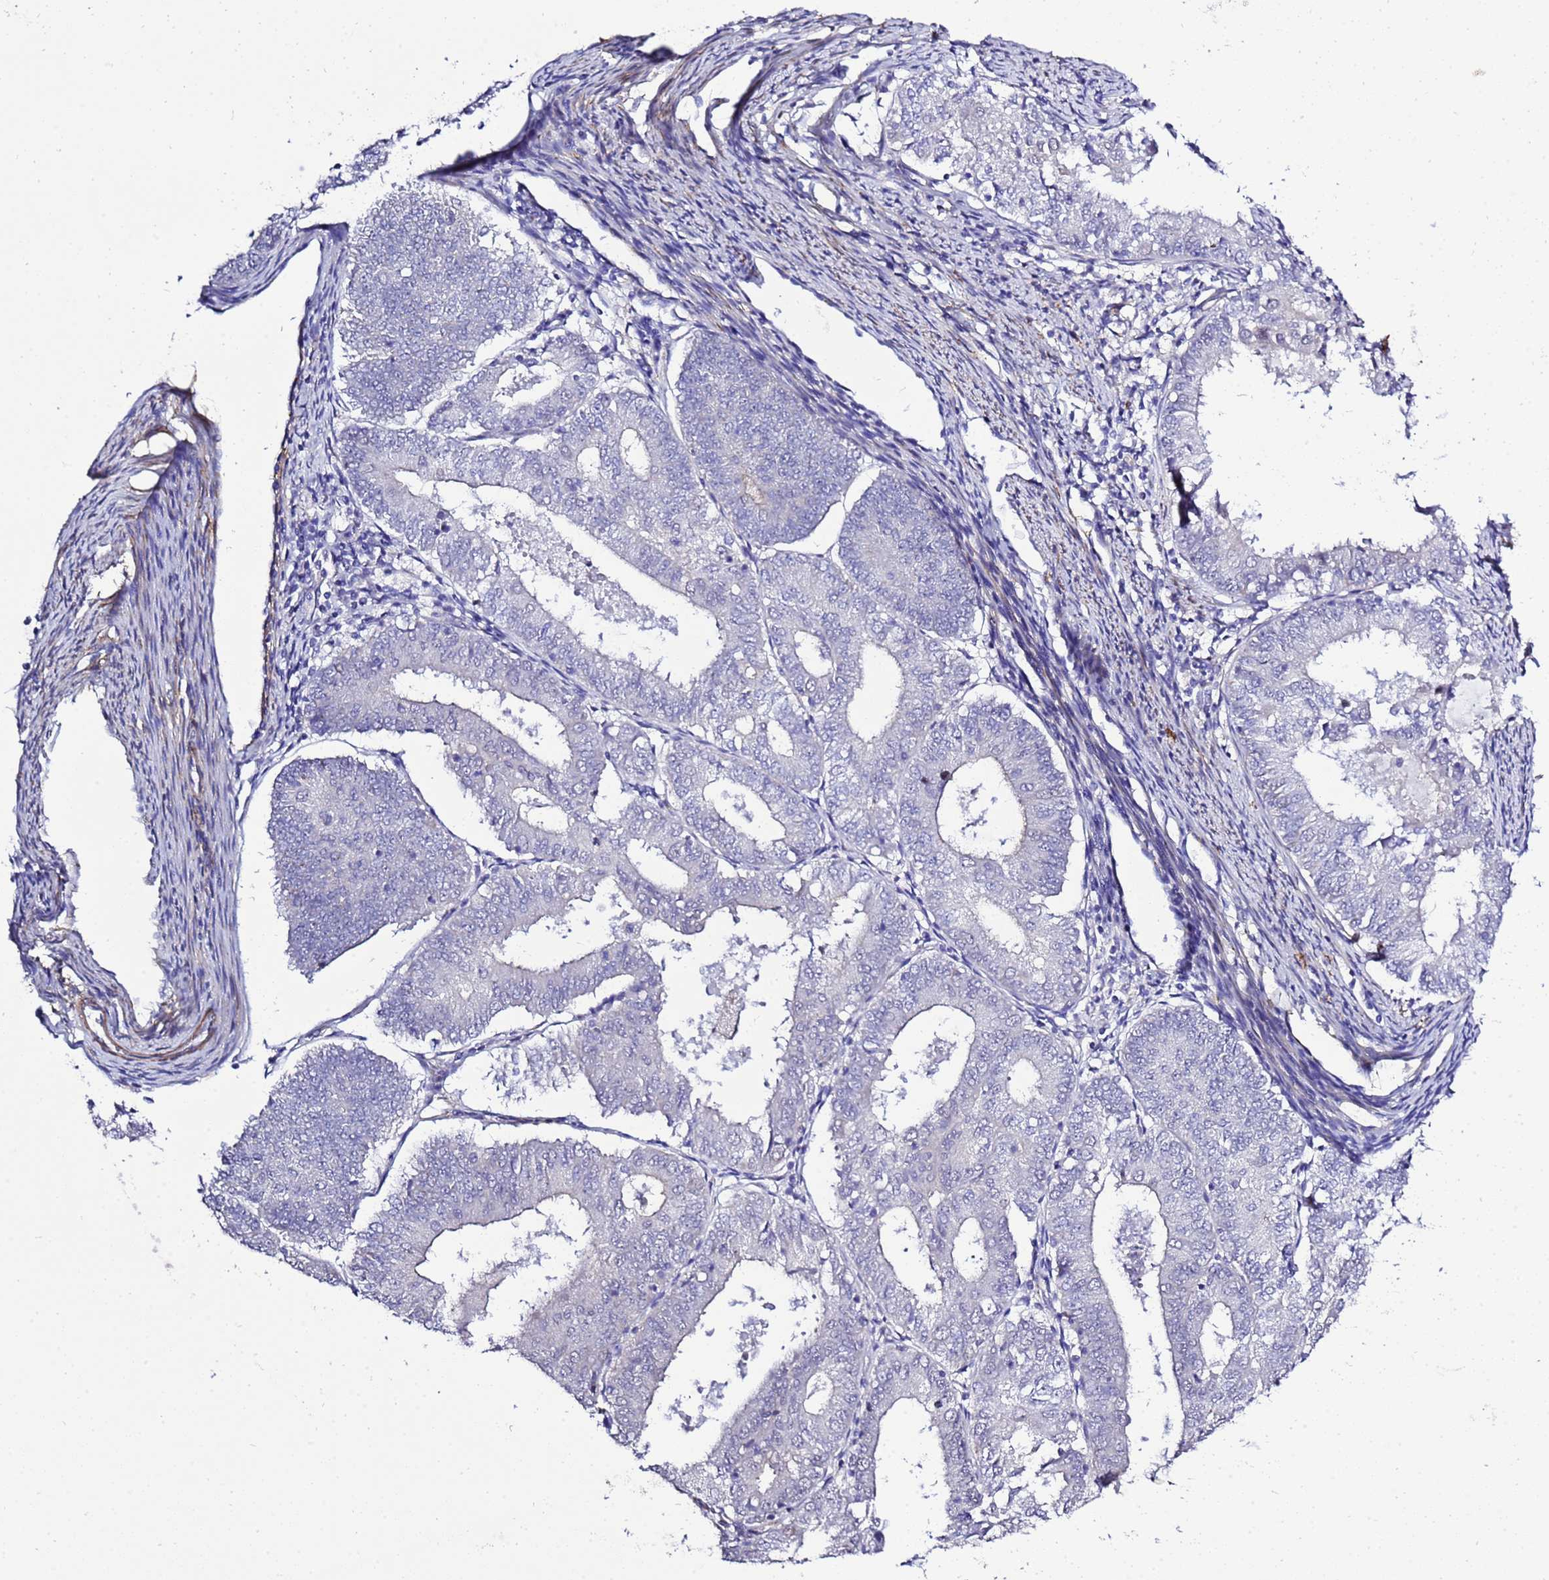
{"staining": {"intensity": "negative", "quantity": "none", "location": "none"}, "tissue": "endometrial cancer", "cell_type": "Tumor cells", "image_type": "cancer", "snomed": [{"axis": "morphology", "description": "Adenocarcinoma, NOS"}, {"axis": "topography", "description": "Endometrium"}], "caption": "Immunohistochemistry of human adenocarcinoma (endometrial) demonstrates no staining in tumor cells.", "gene": "GZF1", "patient": {"sex": "female", "age": 57}}